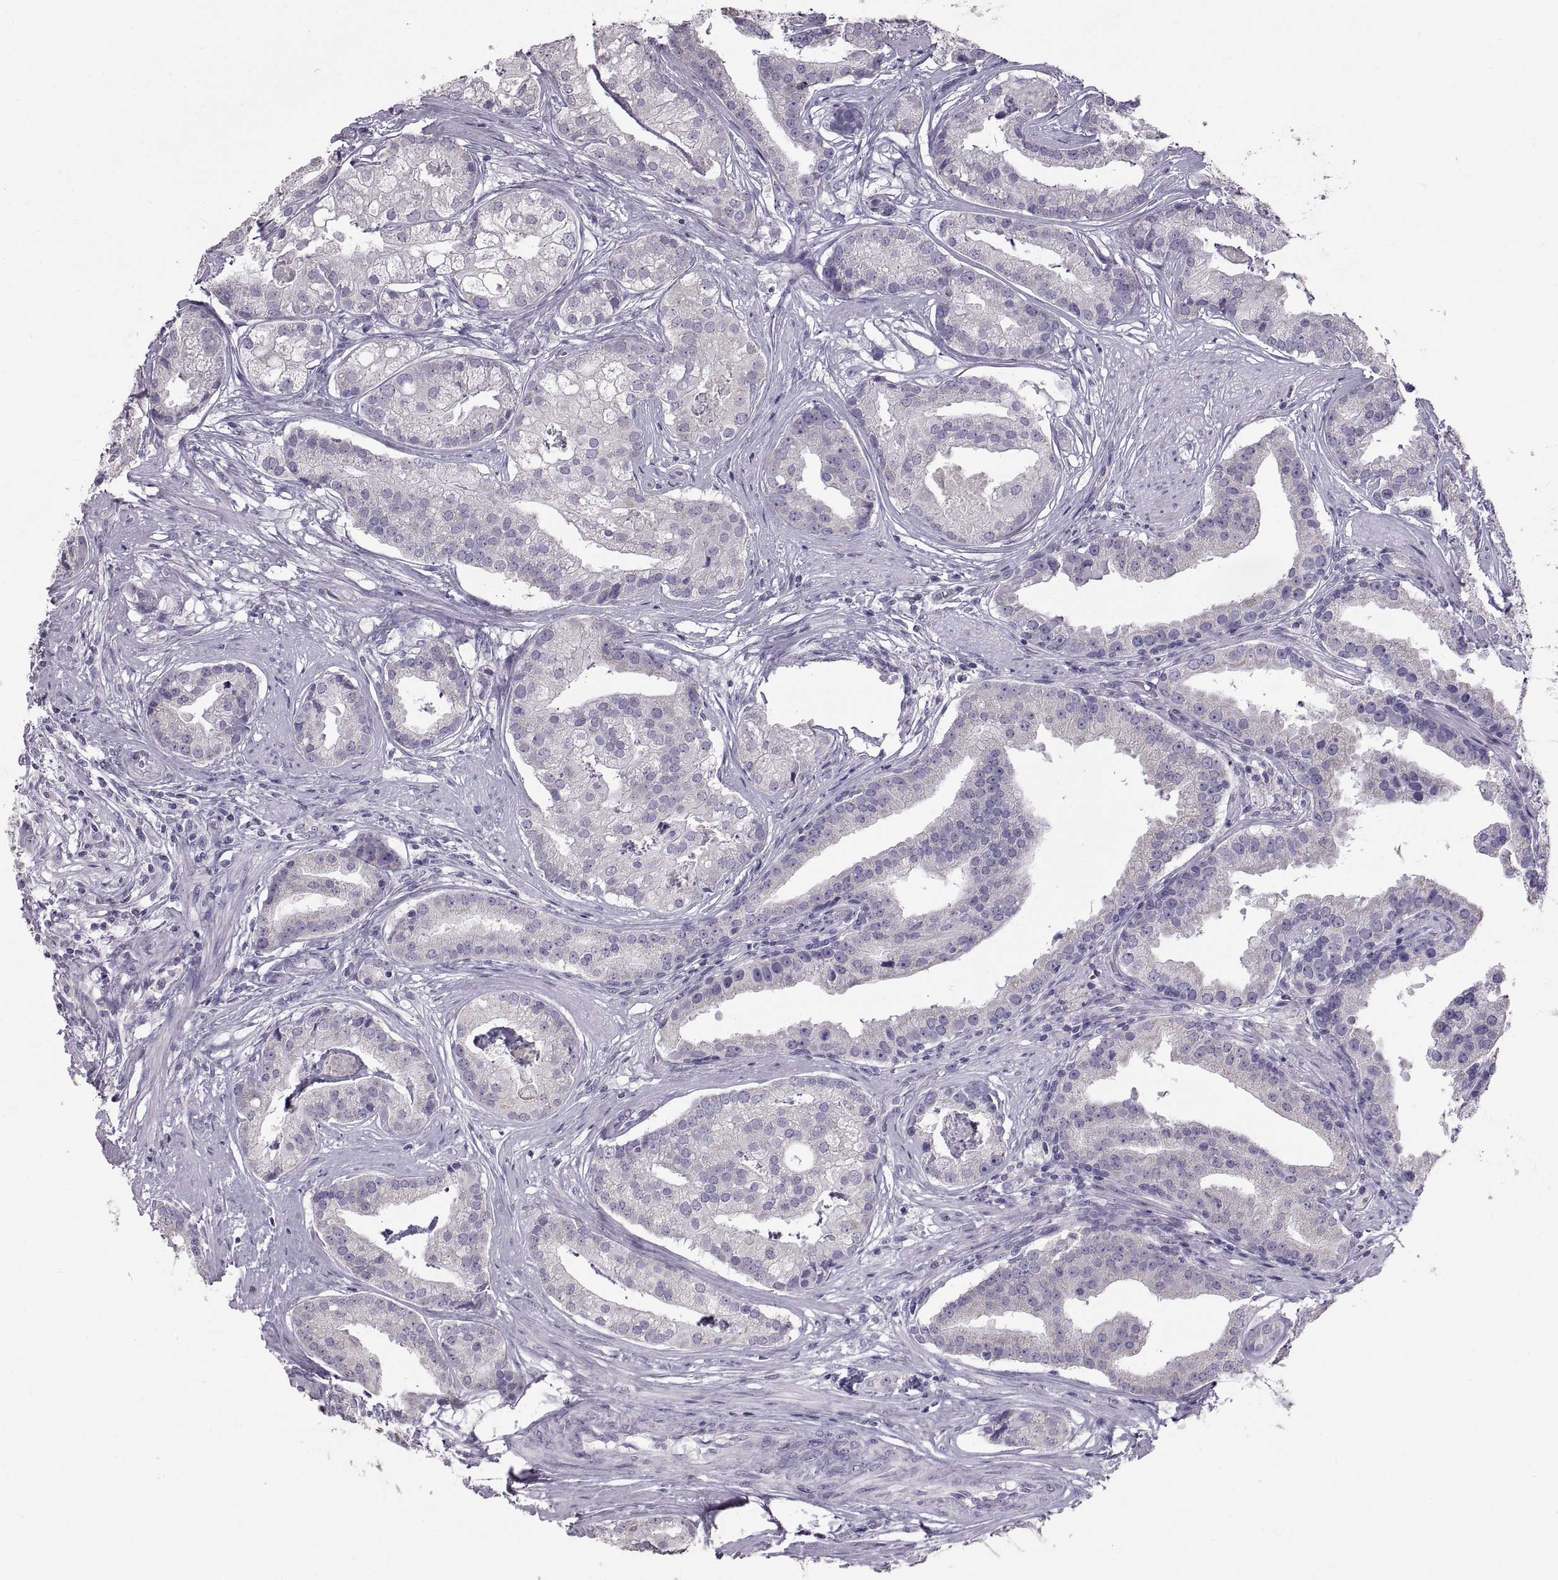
{"staining": {"intensity": "negative", "quantity": "none", "location": "none"}, "tissue": "prostate cancer", "cell_type": "Tumor cells", "image_type": "cancer", "snomed": [{"axis": "morphology", "description": "Adenocarcinoma, NOS"}, {"axis": "topography", "description": "Prostate and seminal vesicle, NOS"}, {"axis": "topography", "description": "Prostate"}], "caption": "Immunohistochemistry (IHC) image of neoplastic tissue: human prostate cancer (adenocarcinoma) stained with DAB demonstrates no significant protein positivity in tumor cells.", "gene": "WBP2NL", "patient": {"sex": "male", "age": 44}}